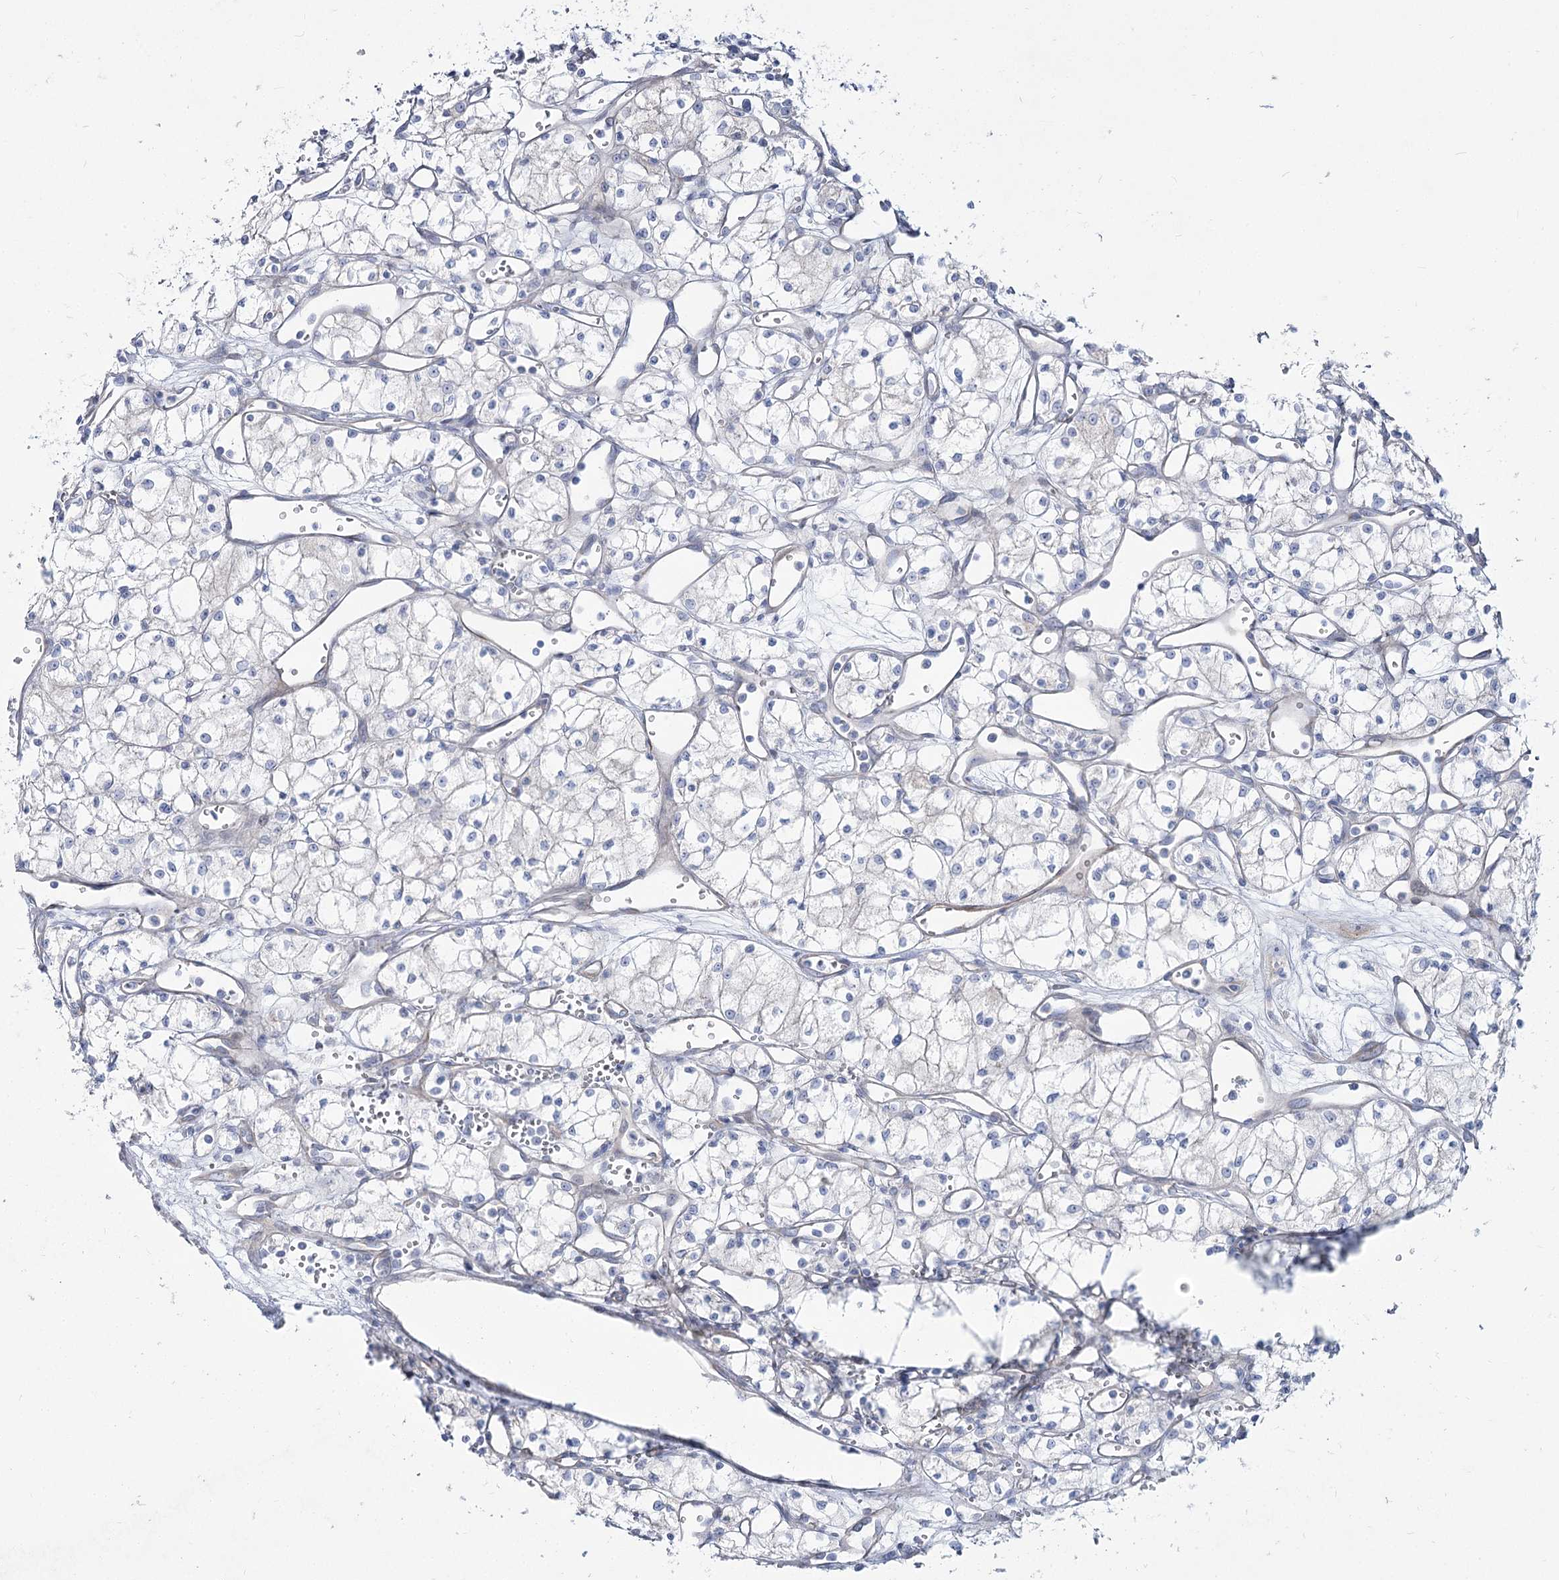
{"staining": {"intensity": "negative", "quantity": "none", "location": "none"}, "tissue": "renal cancer", "cell_type": "Tumor cells", "image_type": "cancer", "snomed": [{"axis": "morphology", "description": "Adenocarcinoma, NOS"}, {"axis": "topography", "description": "Kidney"}], "caption": "Renal adenocarcinoma was stained to show a protein in brown. There is no significant expression in tumor cells.", "gene": "SUOX", "patient": {"sex": "male", "age": 59}}